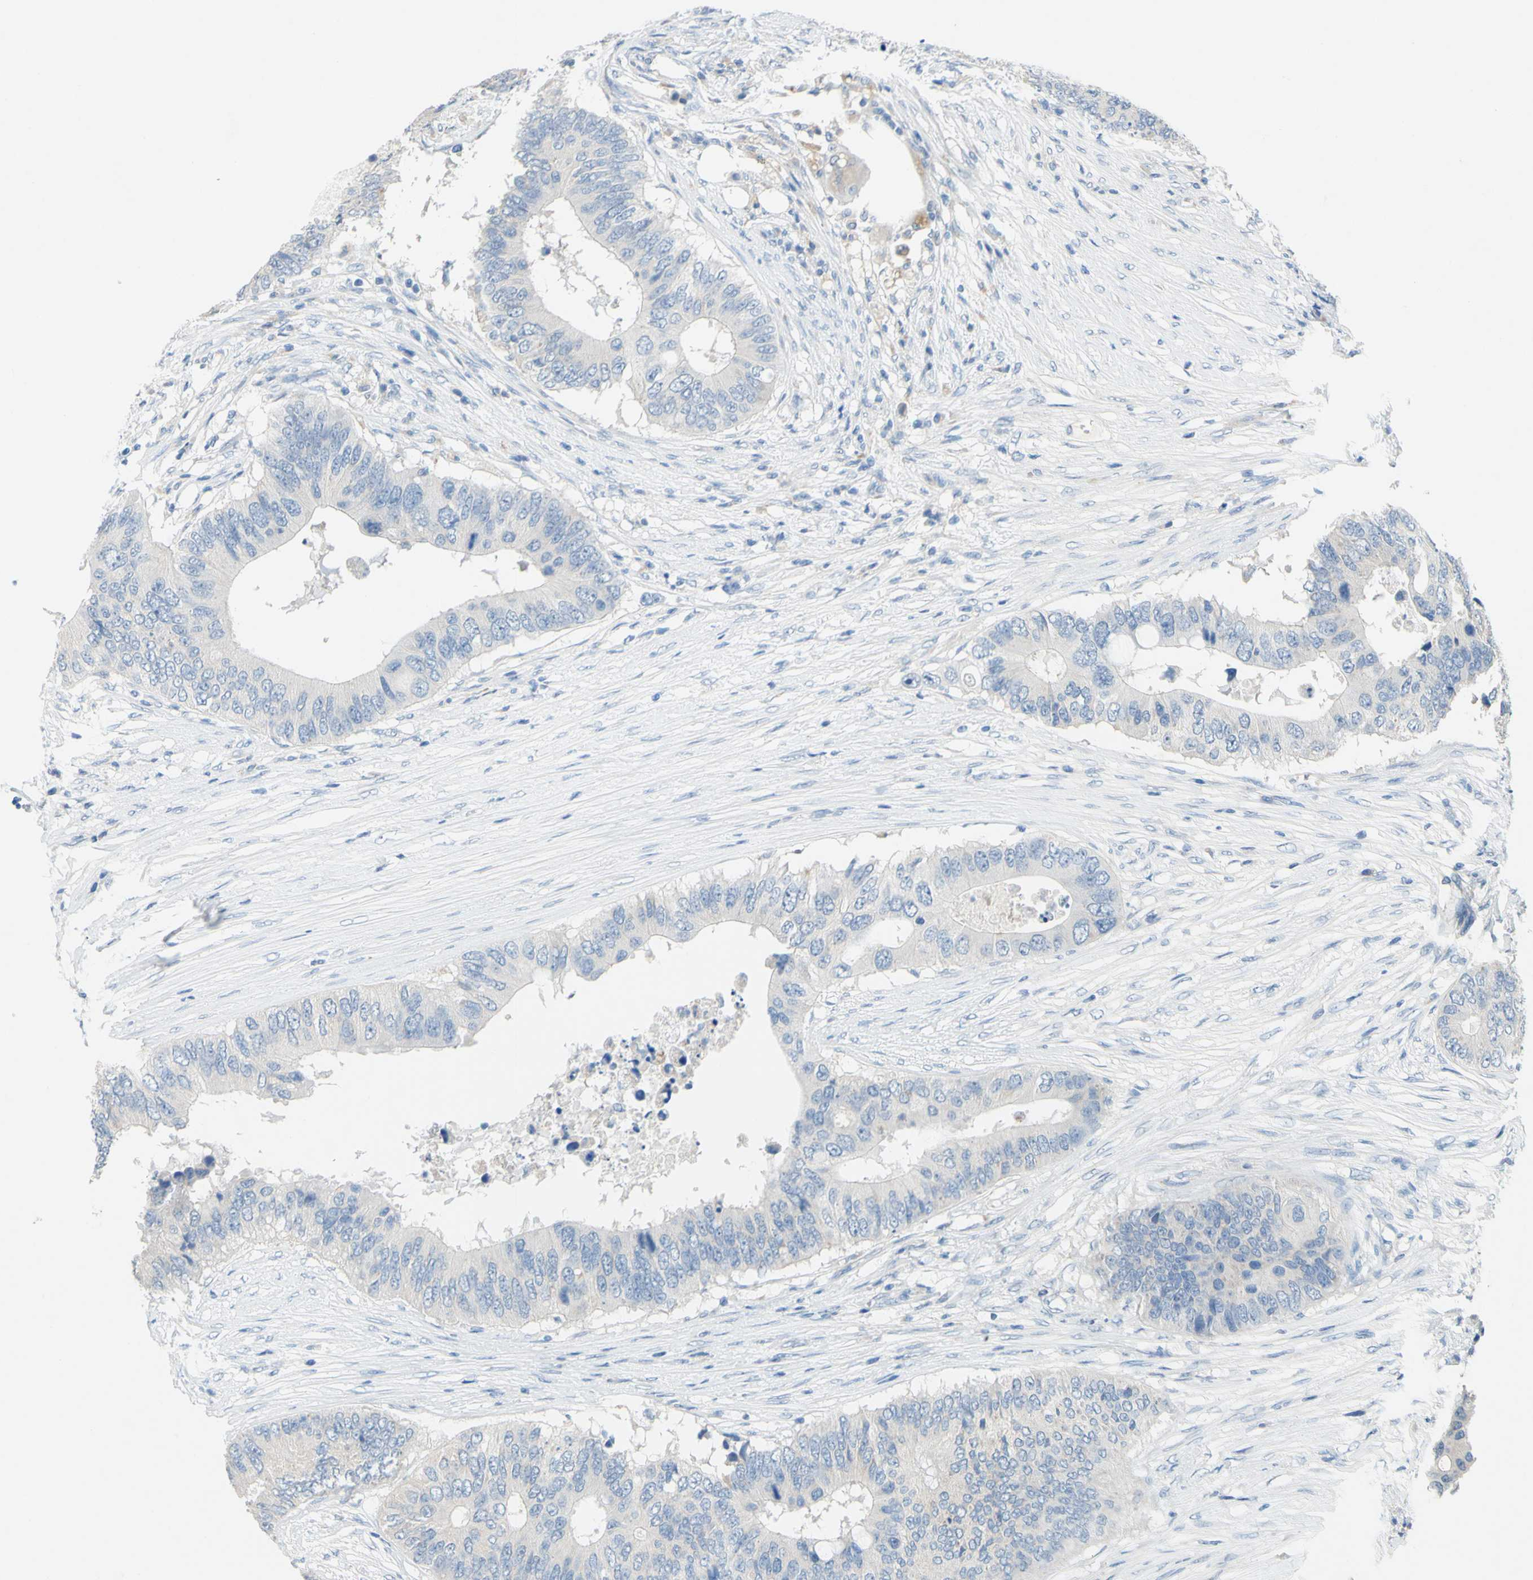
{"staining": {"intensity": "negative", "quantity": "none", "location": "none"}, "tissue": "colorectal cancer", "cell_type": "Tumor cells", "image_type": "cancer", "snomed": [{"axis": "morphology", "description": "Adenocarcinoma, NOS"}, {"axis": "topography", "description": "Colon"}], "caption": "DAB immunohistochemical staining of colorectal cancer reveals no significant expression in tumor cells. (Brightfield microscopy of DAB (3,3'-diaminobenzidine) IHC at high magnification).", "gene": "CDH10", "patient": {"sex": "male", "age": 71}}